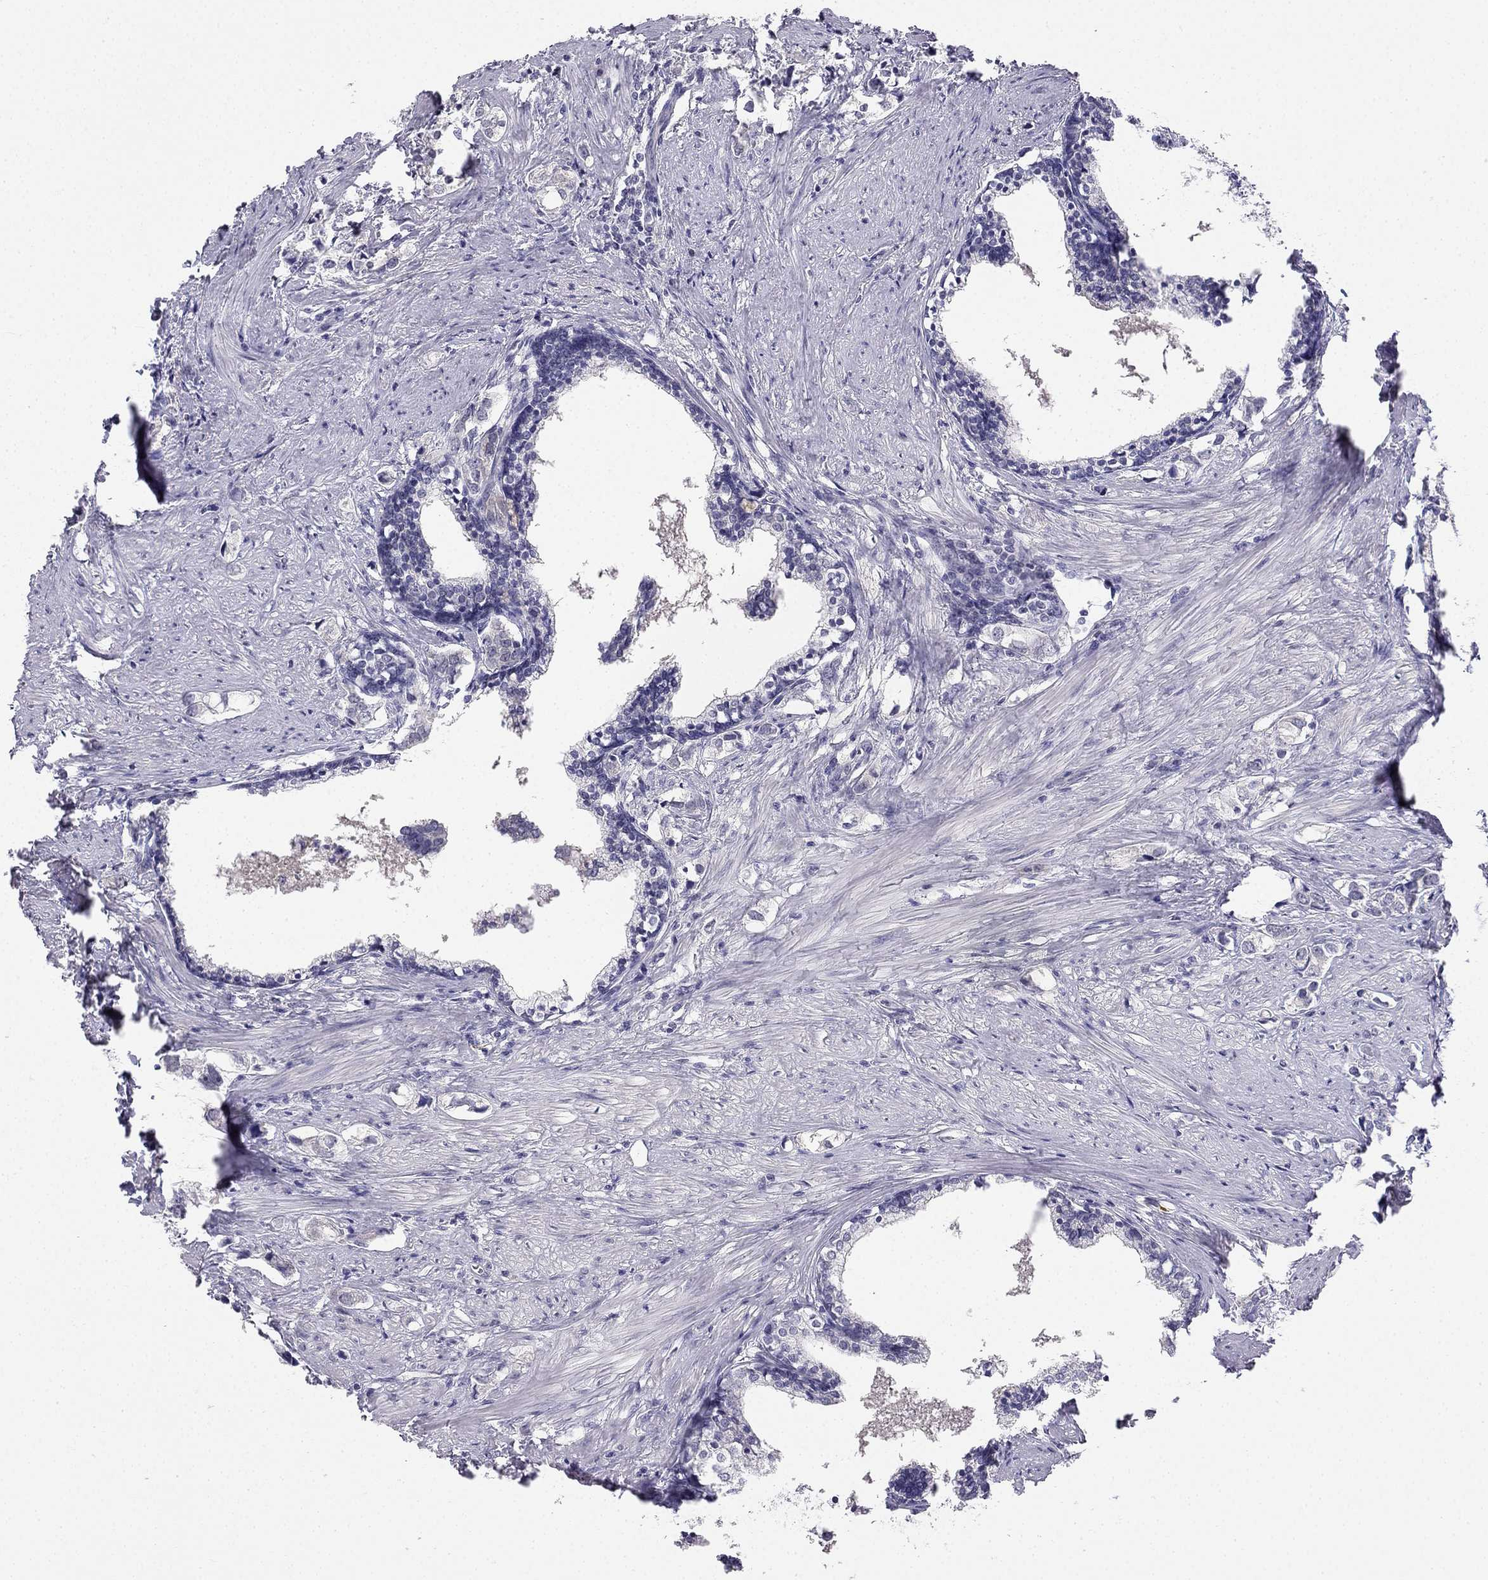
{"staining": {"intensity": "negative", "quantity": "none", "location": "none"}, "tissue": "prostate cancer", "cell_type": "Tumor cells", "image_type": "cancer", "snomed": [{"axis": "morphology", "description": "Adenocarcinoma, NOS"}, {"axis": "topography", "description": "Prostate and seminal vesicle, NOS"}], "caption": "Tumor cells are negative for brown protein staining in prostate cancer. Brightfield microscopy of immunohistochemistry stained with DAB (brown) and hematoxylin (blue), captured at high magnification.", "gene": "C16orf89", "patient": {"sex": "male", "age": 63}}